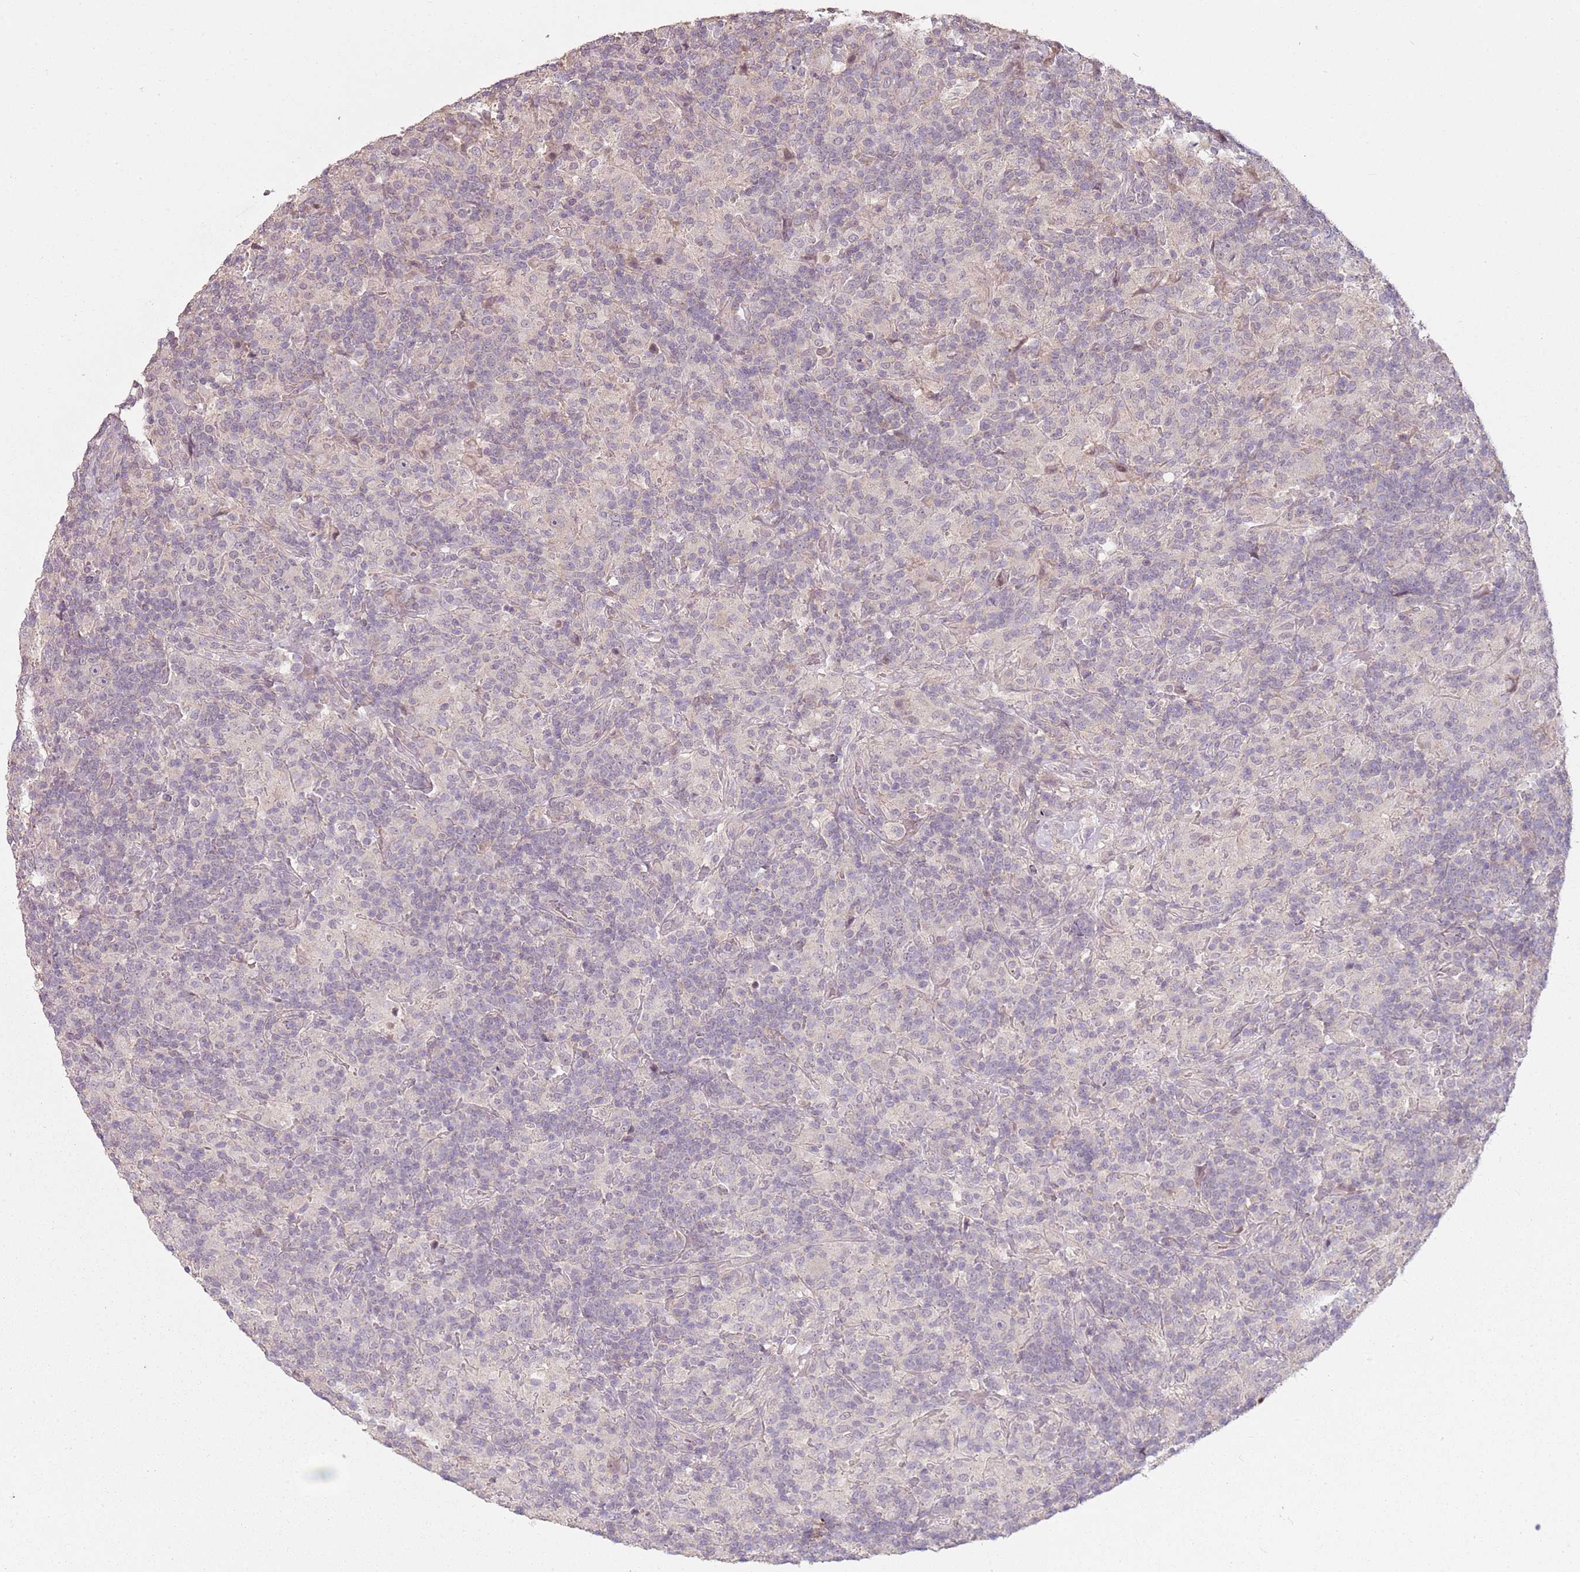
{"staining": {"intensity": "negative", "quantity": "none", "location": "none"}, "tissue": "lymphoma", "cell_type": "Tumor cells", "image_type": "cancer", "snomed": [{"axis": "morphology", "description": "Hodgkin's disease, NOS"}, {"axis": "topography", "description": "Lymph node"}], "caption": "The micrograph demonstrates no staining of tumor cells in lymphoma. (Stains: DAB immunohistochemistry with hematoxylin counter stain, Microscopy: brightfield microscopy at high magnification).", "gene": "TEKT4", "patient": {"sex": "male", "age": 70}}